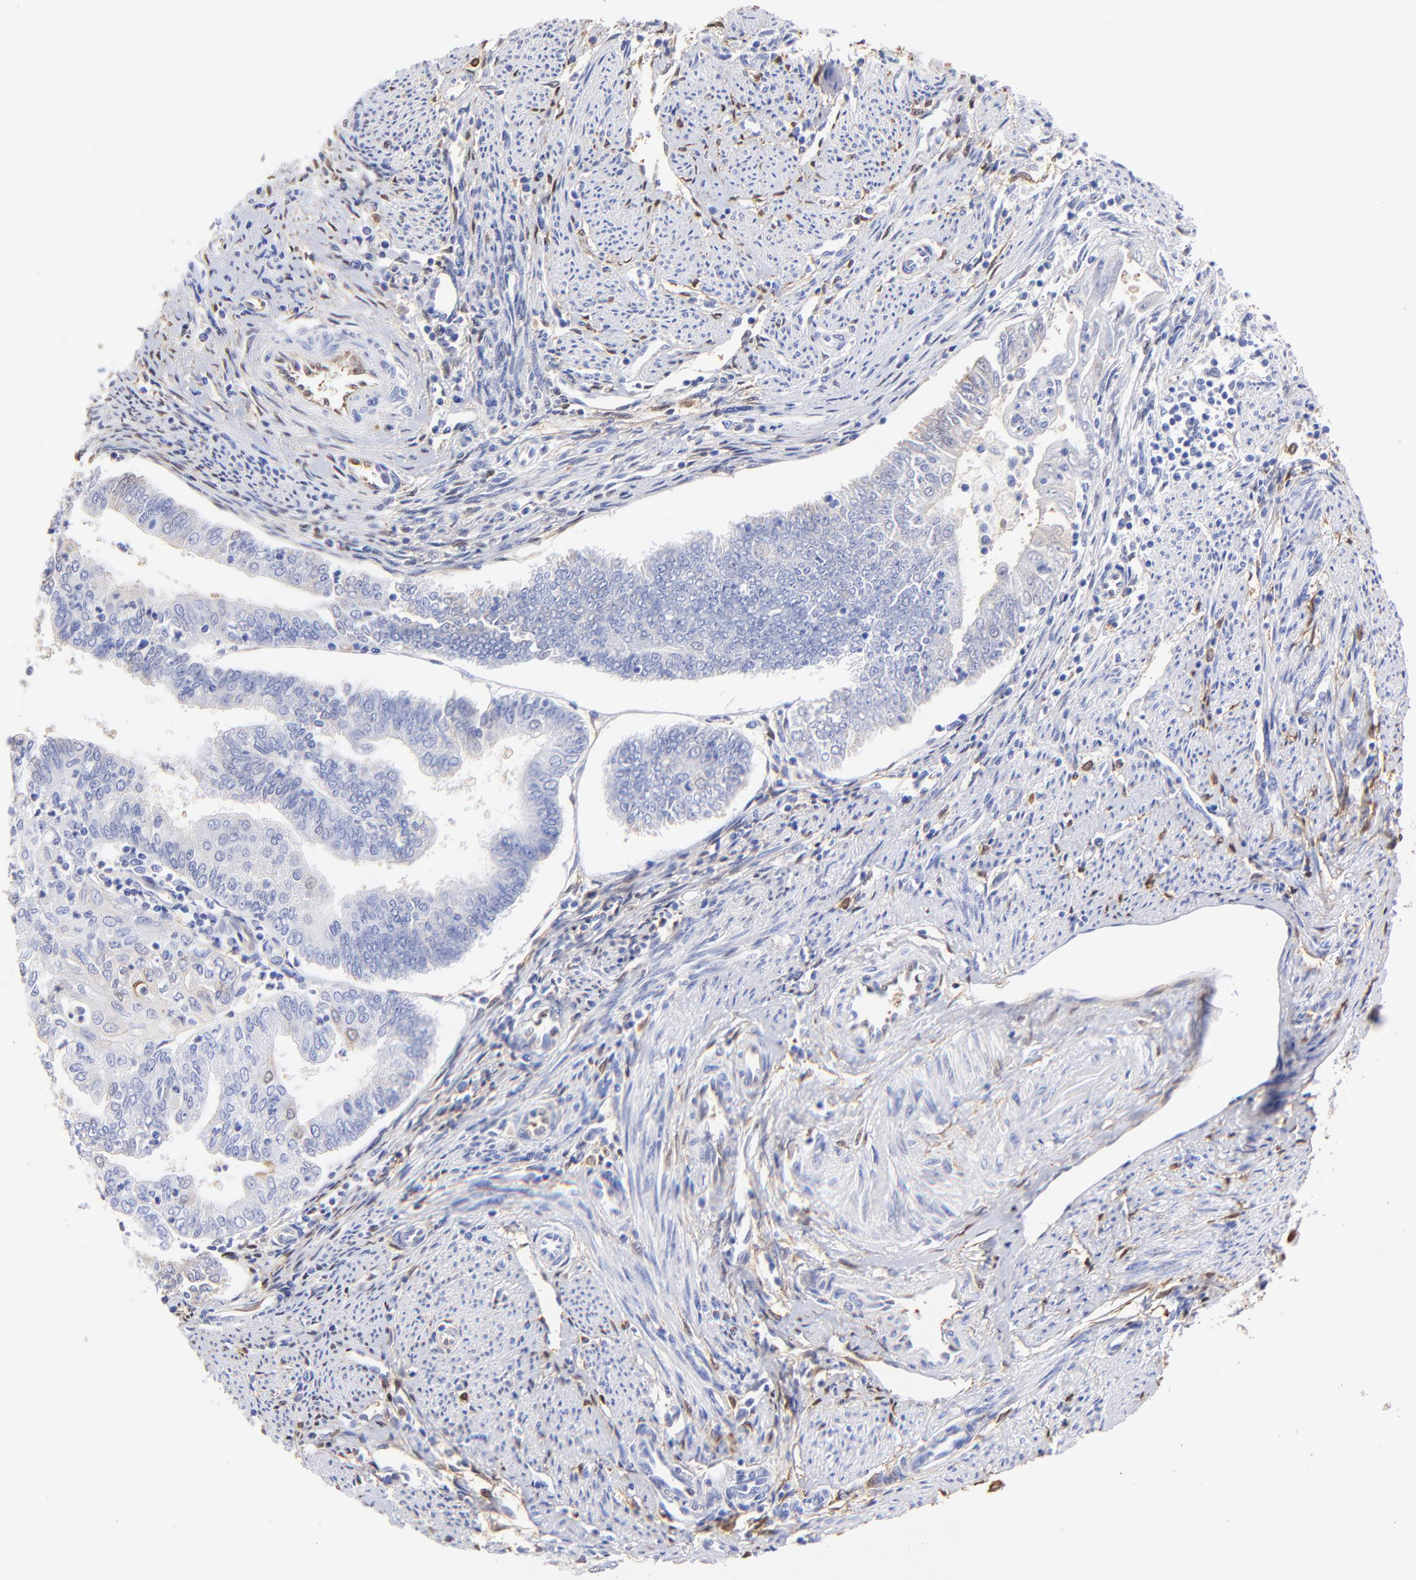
{"staining": {"intensity": "negative", "quantity": "none", "location": "none"}, "tissue": "endometrial cancer", "cell_type": "Tumor cells", "image_type": "cancer", "snomed": [{"axis": "morphology", "description": "Adenocarcinoma, NOS"}, {"axis": "topography", "description": "Endometrium"}], "caption": "Endometrial cancer was stained to show a protein in brown. There is no significant positivity in tumor cells.", "gene": "ALDH1A1", "patient": {"sex": "female", "age": 75}}